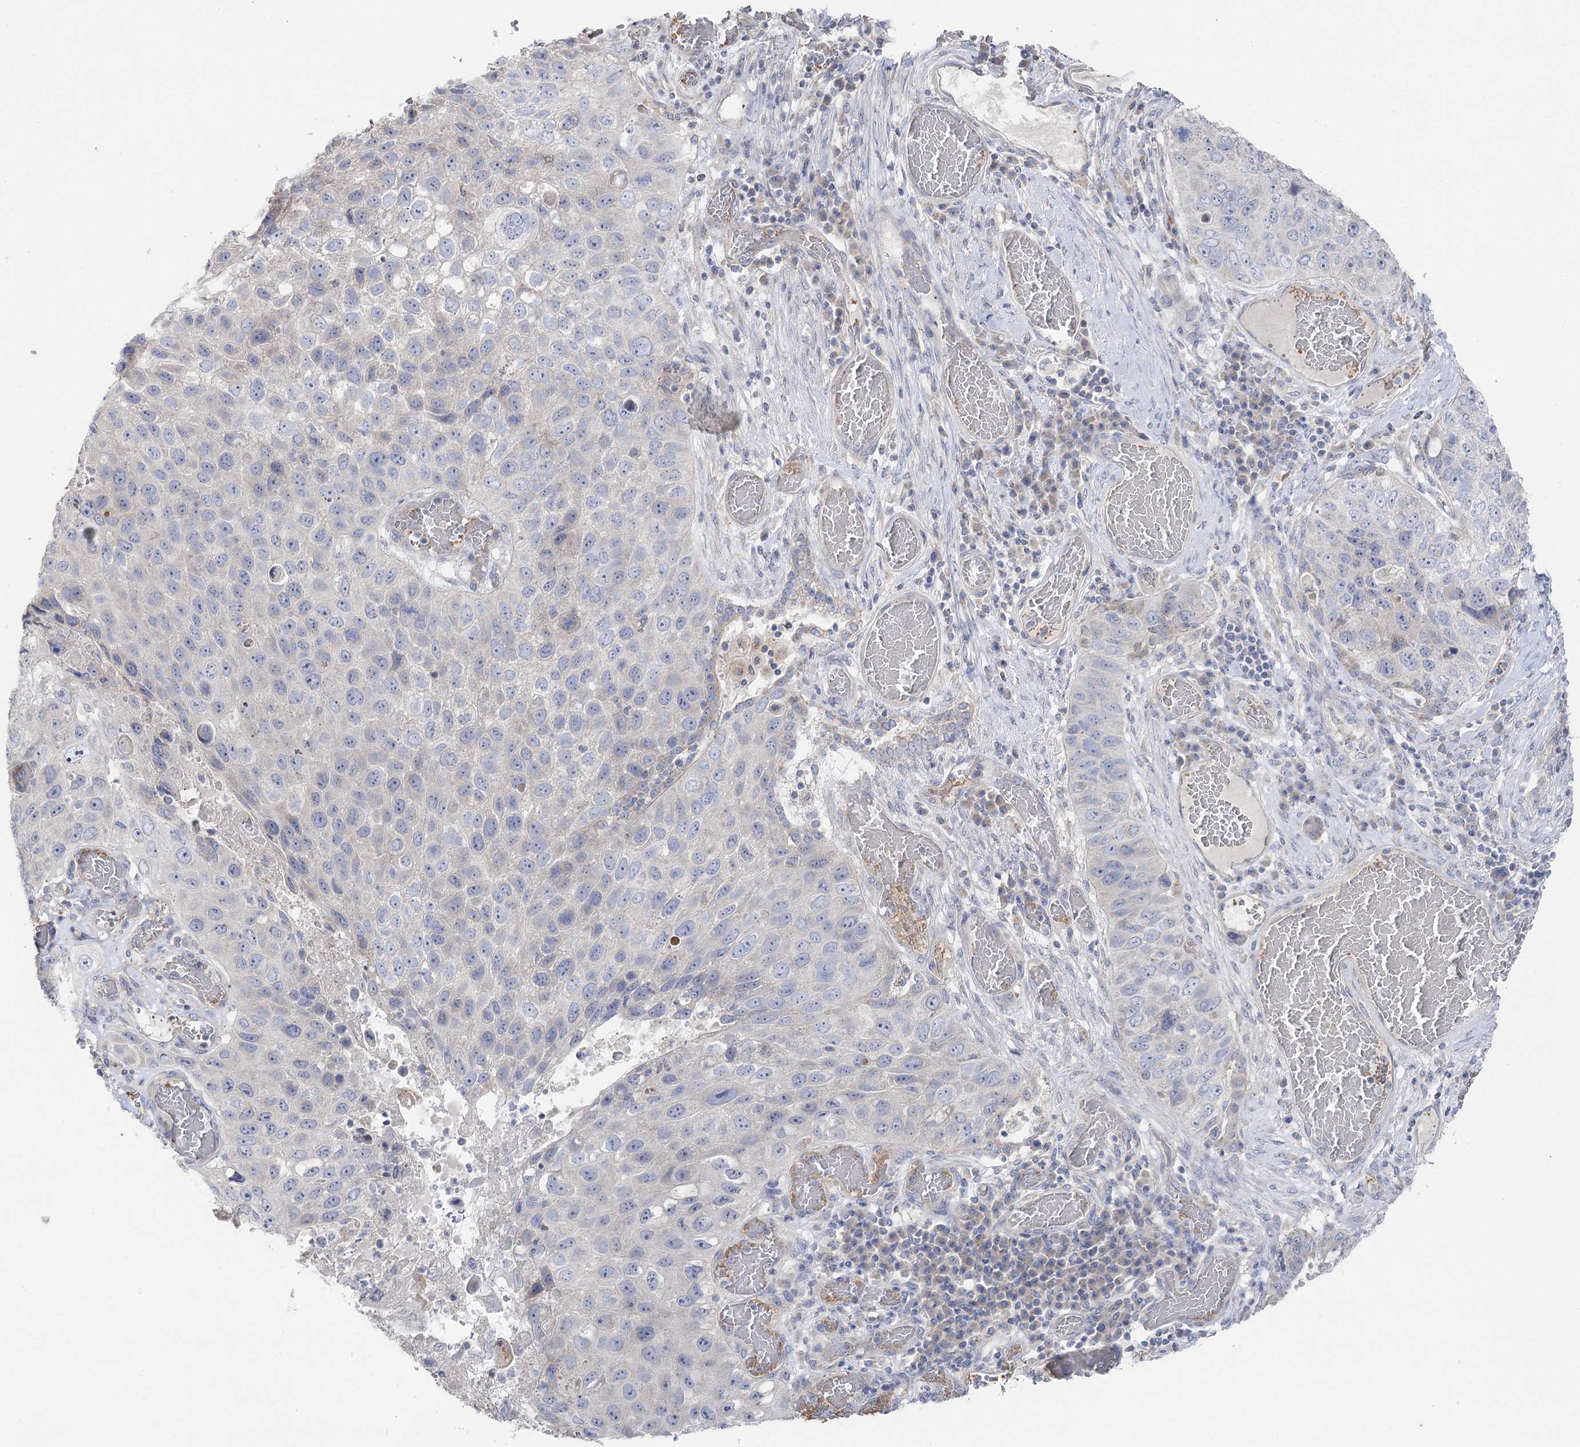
{"staining": {"intensity": "negative", "quantity": "none", "location": "none"}, "tissue": "lung cancer", "cell_type": "Tumor cells", "image_type": "cancer", "snomed": [{"axis": "morphology", "description": "Squamous cell carcinoma, NOS"}, {"axis": "topography", "description": "Lung"}], "caption": "Protein analysis of lung cancer reveals no significant positivity in tumor cells. Nuclei are stained in blue.", "gene": "TMEM187", "patient": {"sex": "male", "age": 61}}